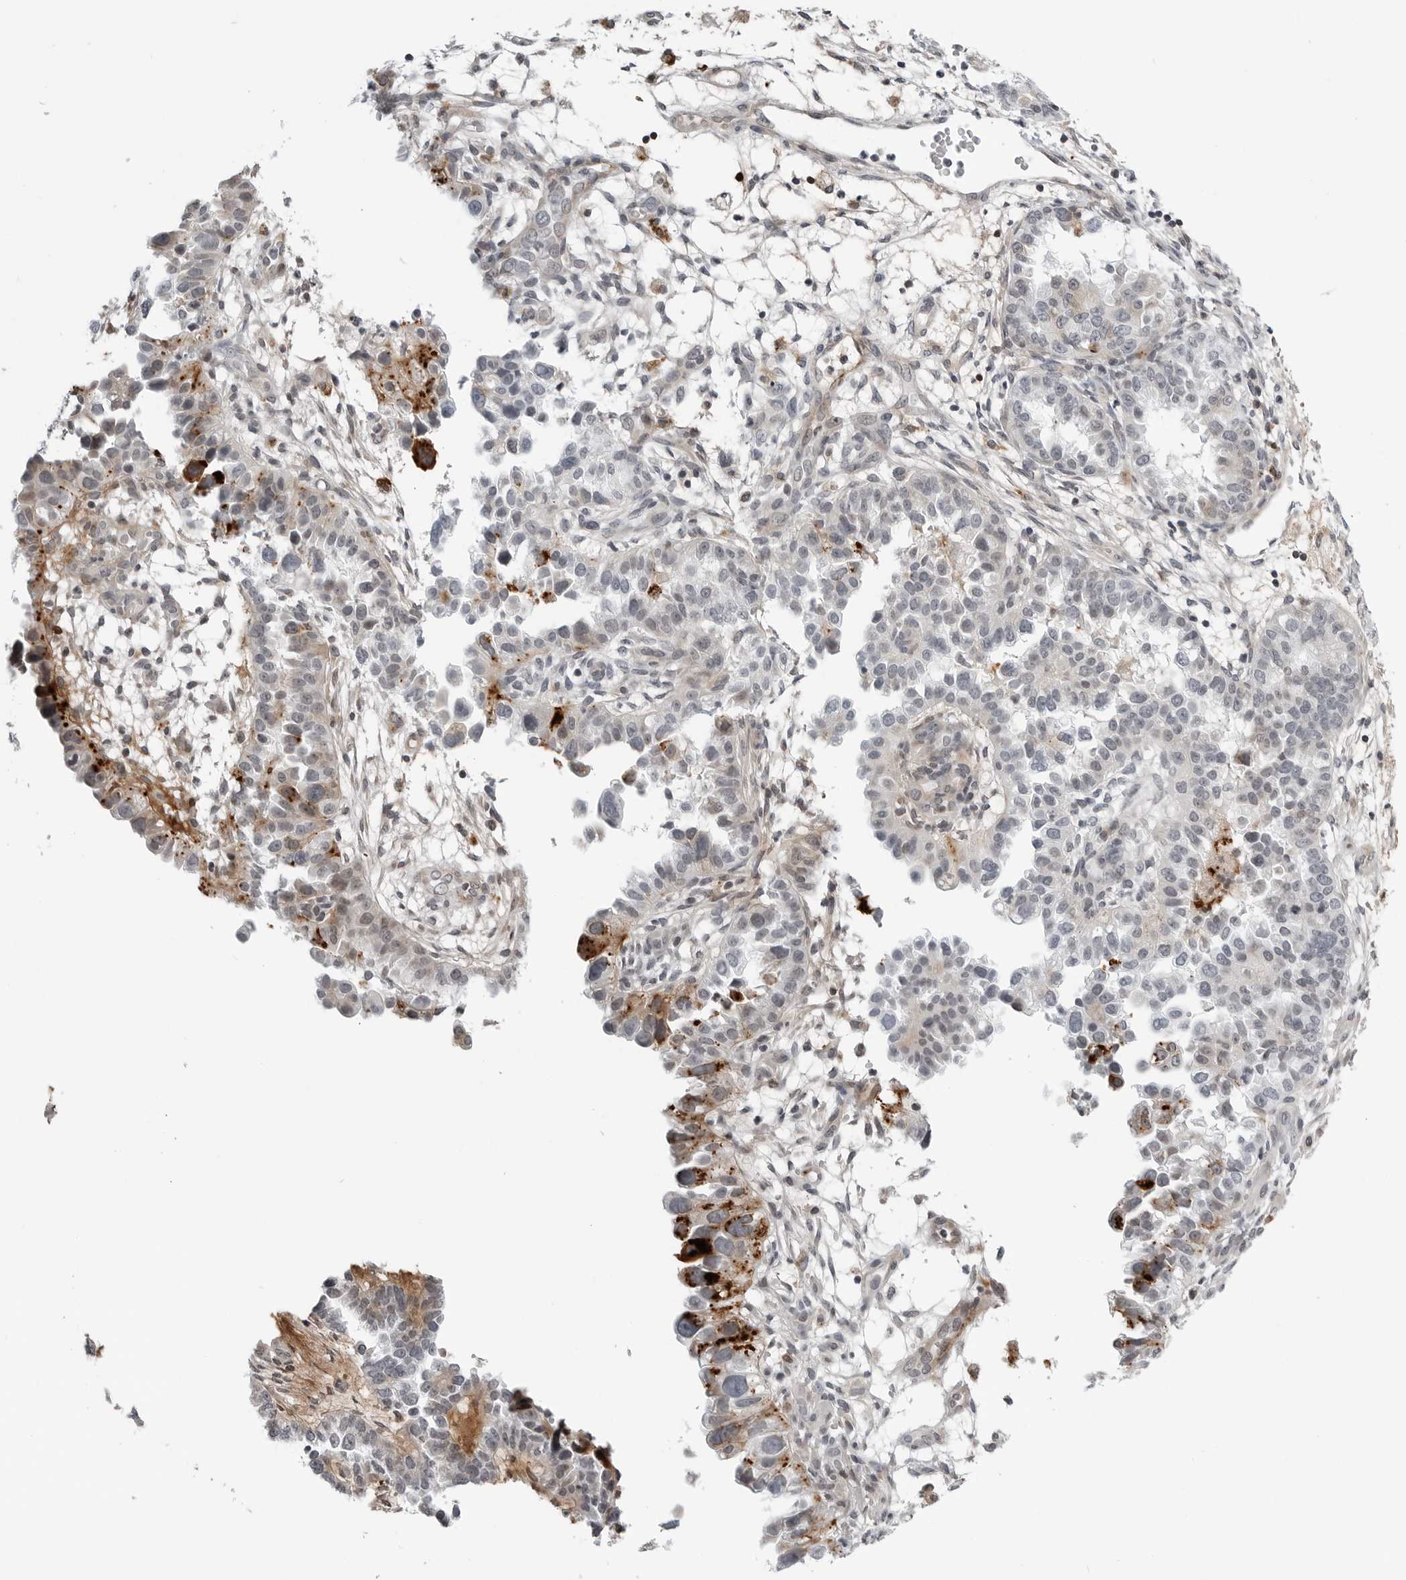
{"staining": {"intensity": "moderate", "quantity": "<25%", "location": "cytoplasmic/membranous"}, "tissue": "endometrial cancer", "cell_type": "Tumor cells", "image_type": "cancer", "snomed": [{"axis": "morphology", "description": "Adenocarcinoma, NOS"}, {"axis": "topography", "description": "Endometrium"}], "caption": "Endometrial cancer stained with DAB (3,3'-diaminobenzidine) immunohistochemistry shows low levels of moderate cytoplasmic/membranous expression in about <25% of tumor cells.", "gene": "CXCR5", "patient": {"sex": "female", "age": 85}}